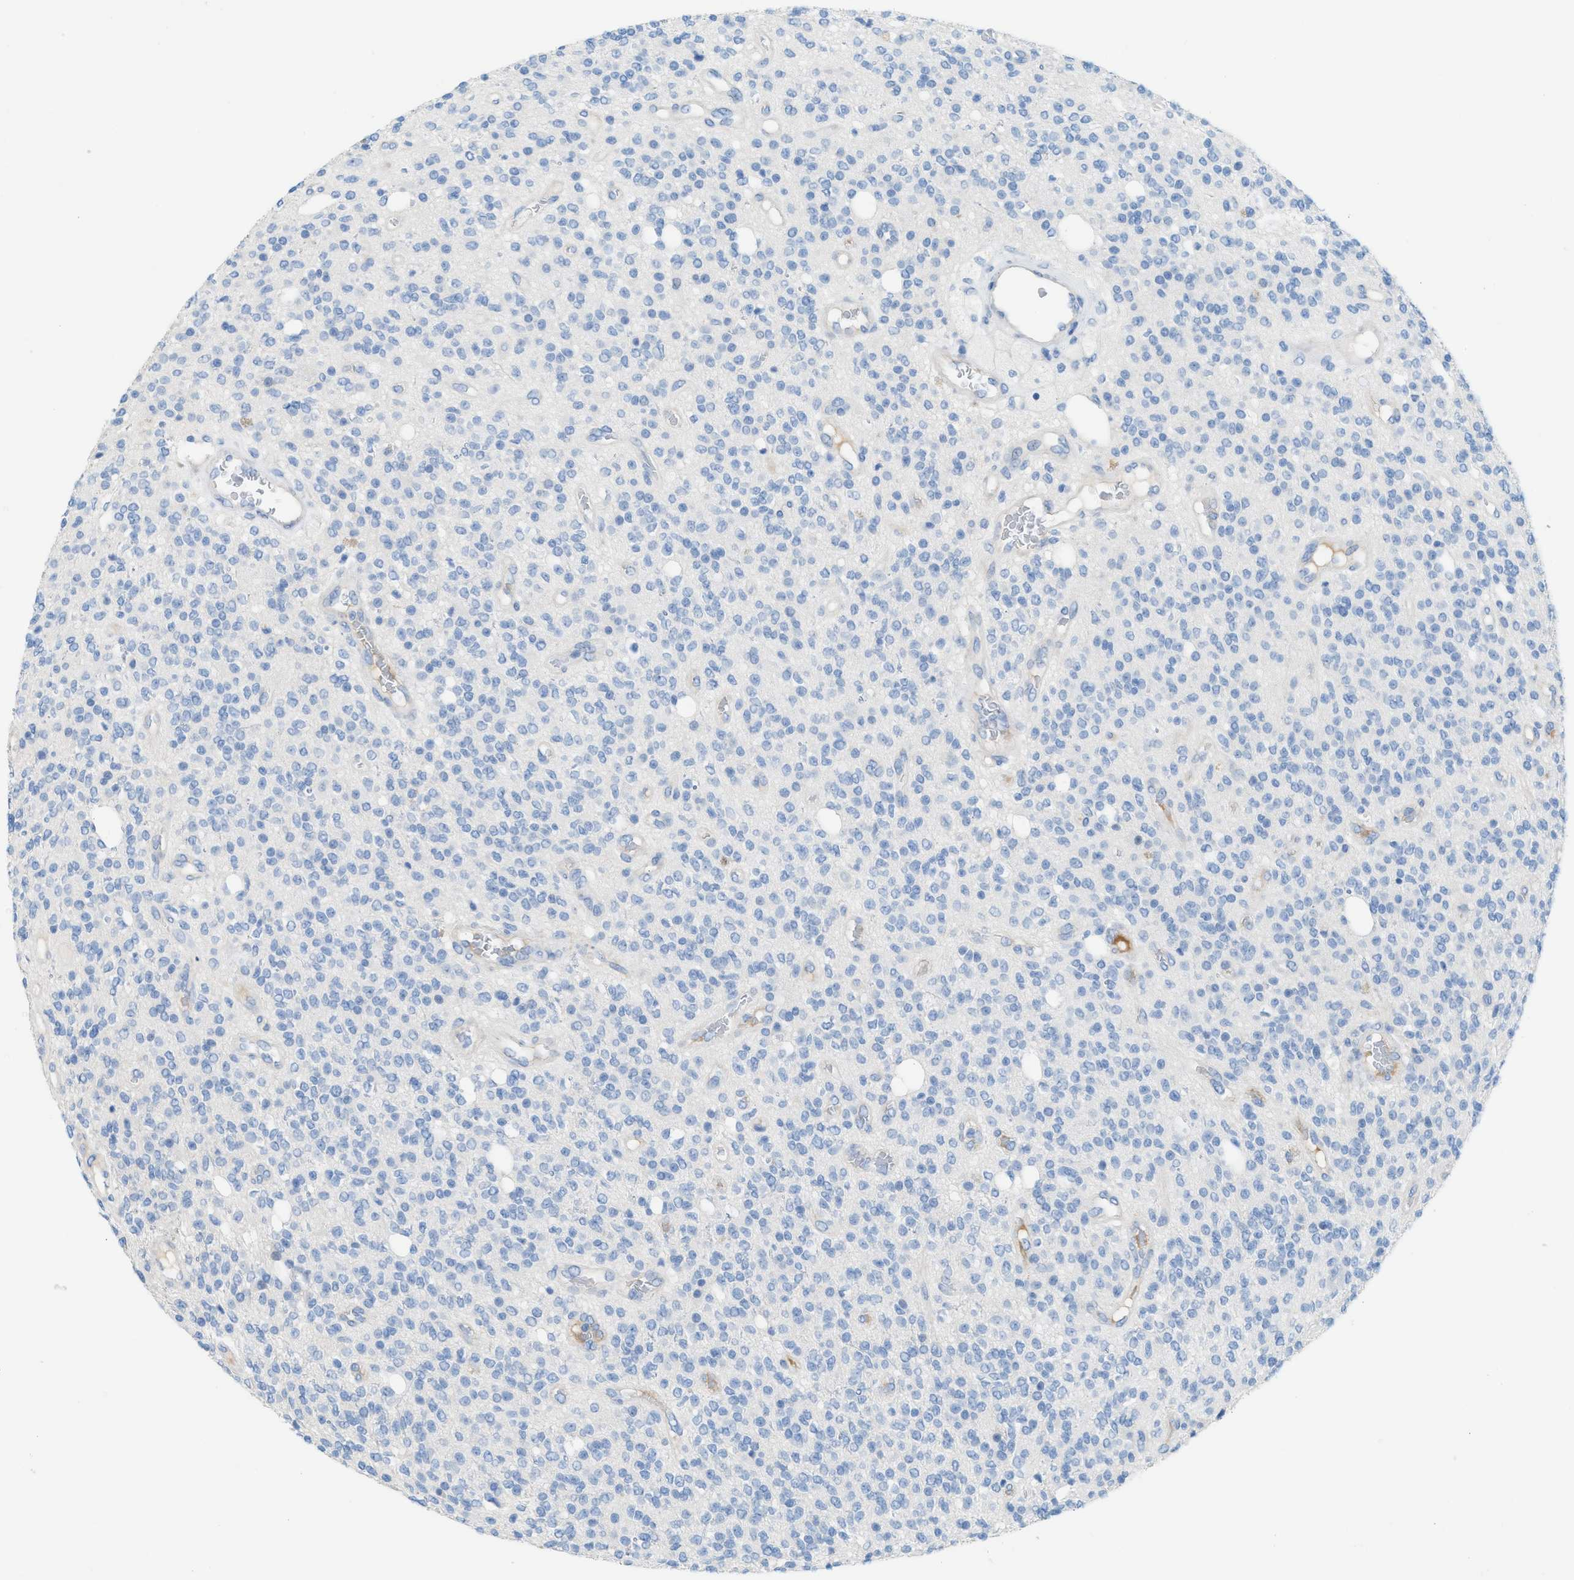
{"staining": {"intensity": "negative", "quantity": "none", "location": "none"}, "tissue": "glioma", "cell_type": "Tumor cells", "image_type": "cancer", "snomed": [{"axis": "morphology", "description": "Glioma, malignant, High grade"}, {"axis": "topography", "description": "Brain"}], "caption": "An IHC image of malignant glioma (high-grade) is shown. There is no staining in tumor cells of malignant glioma (high-grade).", "gene": "MPP3", "patient": {"sex": "male", "age": 34}}